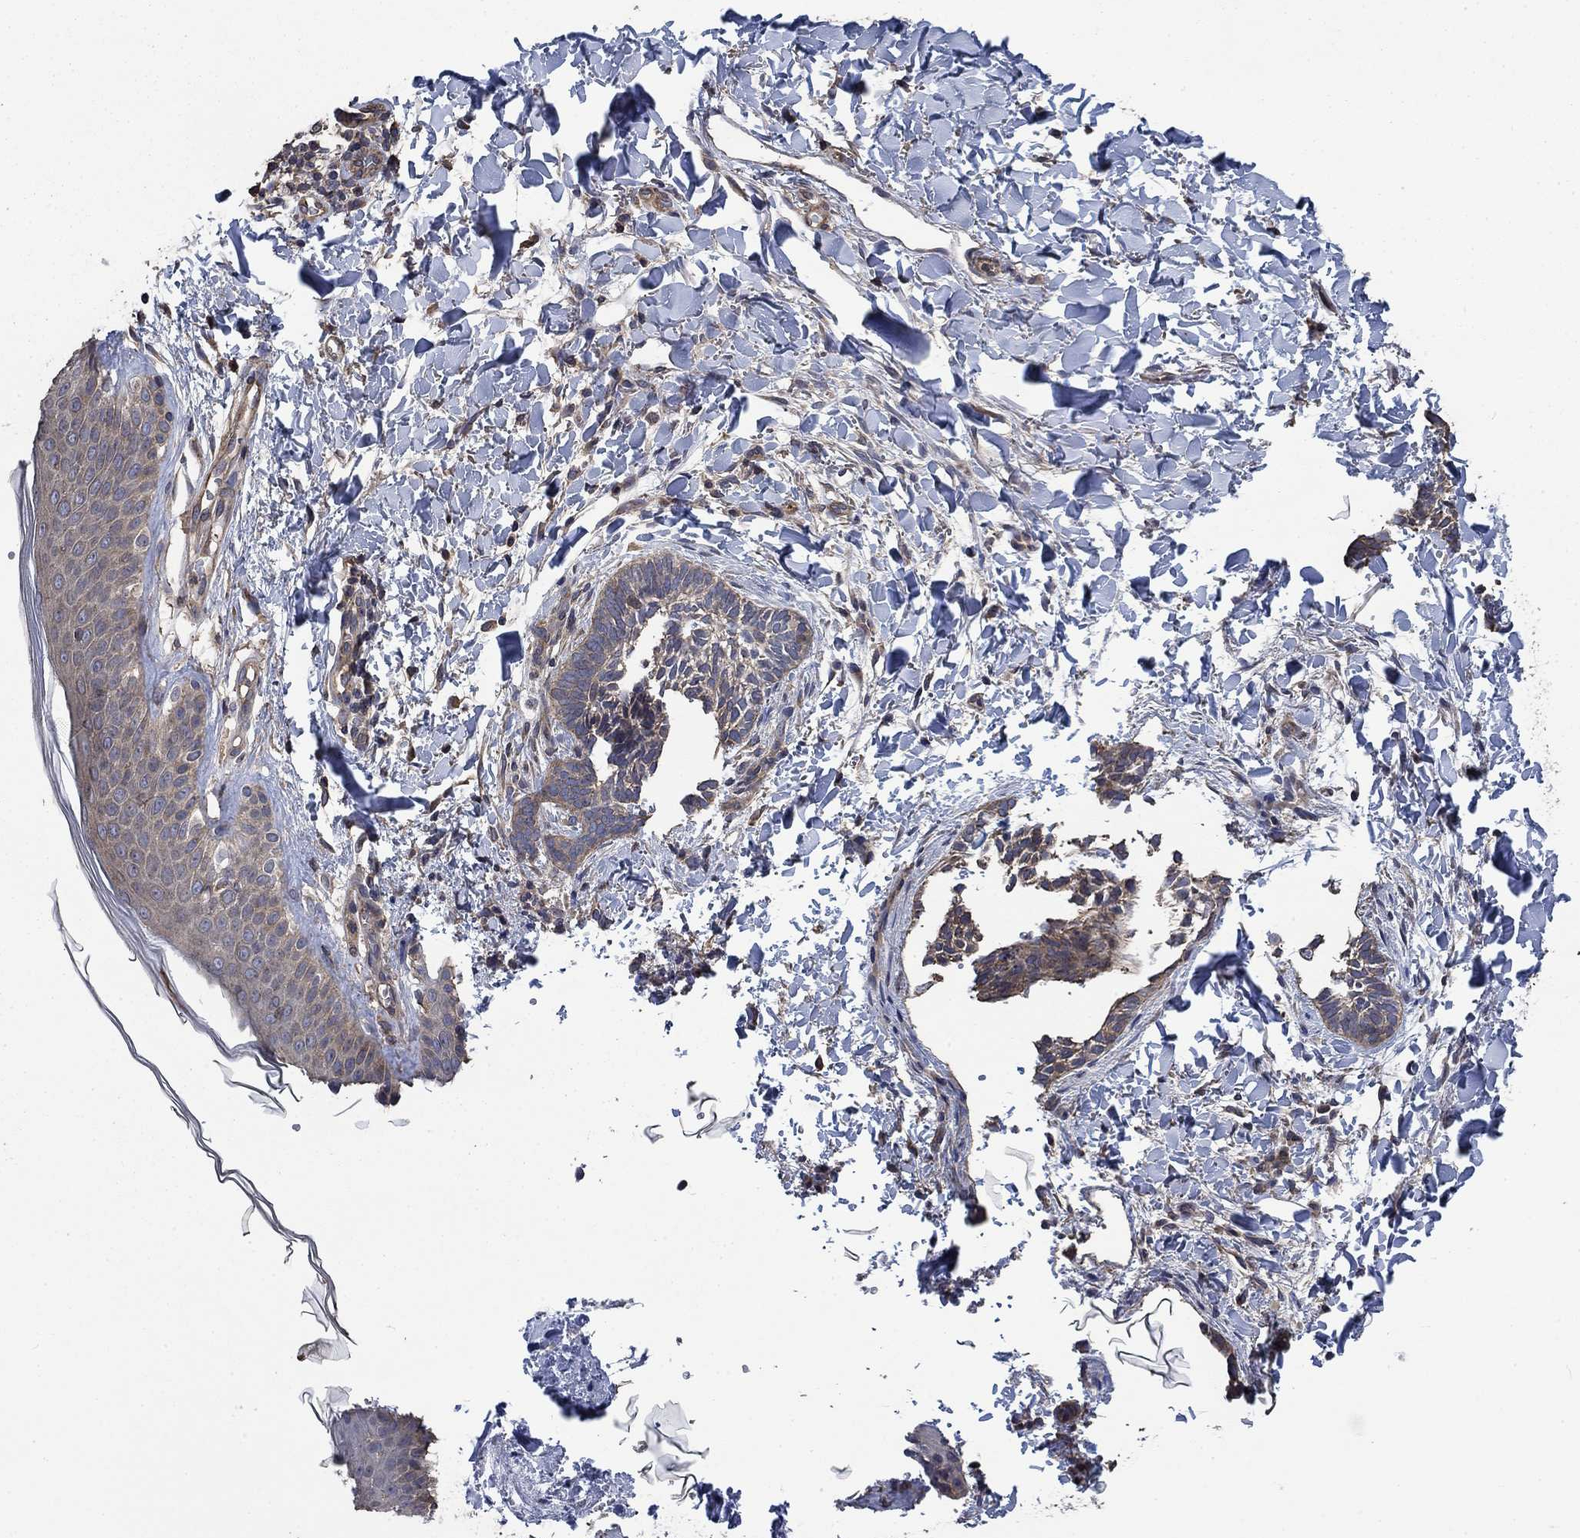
{"staining": {"intensity": "weak", "quantity": "<25%", "location": "cytoplasmic/membranous"}, "tissue": "skin cancer", "cell_type": "Tumor cells", "image_type": "cancer", "snomed": [{"axis": "morphology", "description": "Normal tissue, NOS"}, {"axis": "morphology", "description": "Basal cell carcinoma"}, {"axis": "topography", "description": "Skin"}], "caption": "Tumor cells are negative for protein expression in human basal cell carcinoma (skin). (Immunohistochemistry (ihc), brightfield microscopy, high magnification).", "gene": "PDE3A", "patient": {"sex": "male", "age": 46}}